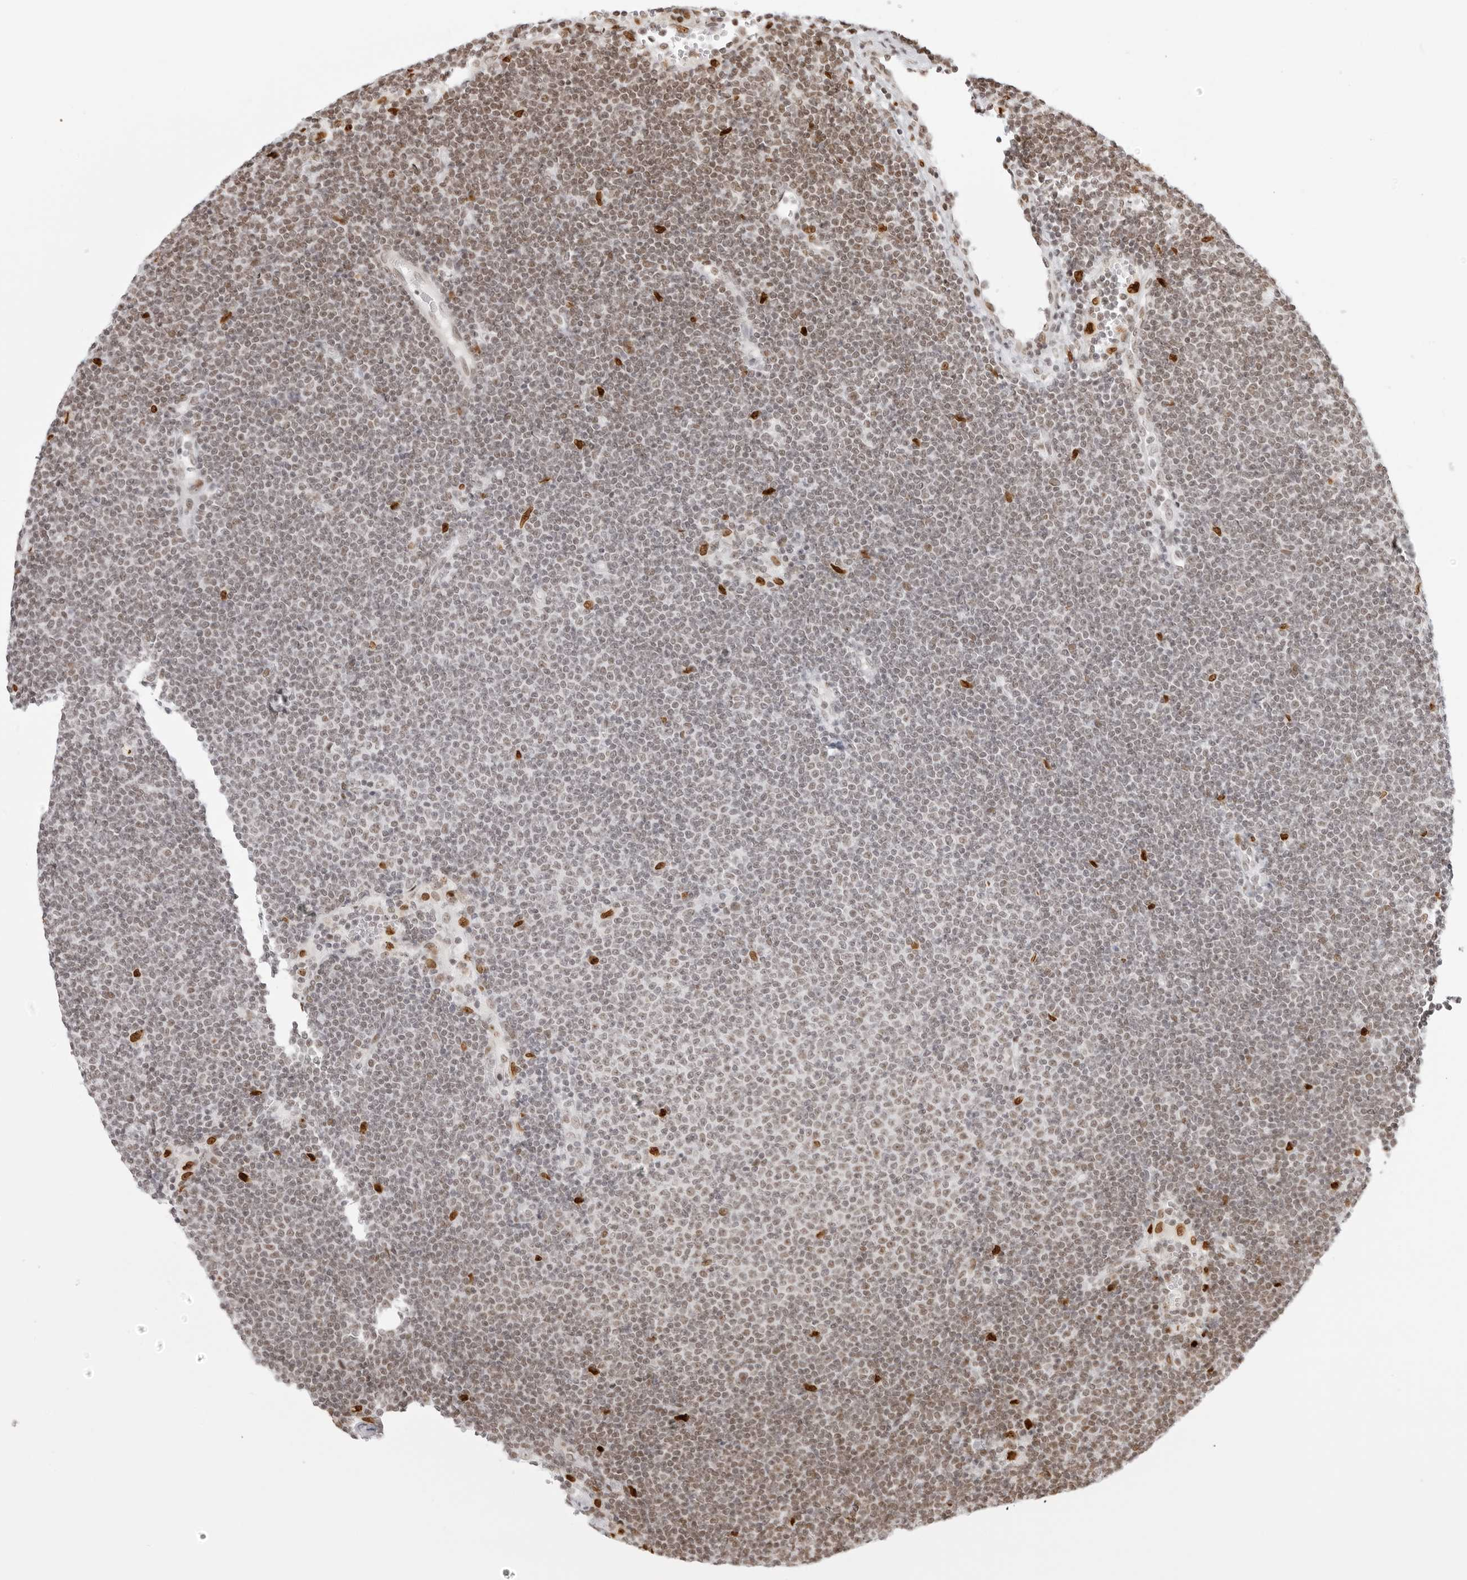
{"staining": {"intensity": "weak", "quantity": "<25%", "location": "nuclear"}, "tissue": "lymphoma", "cell_type": "Tumor cells", "image_type": "cancer", "snomed": [{"axis": "morphology", "description": "Malignant lymphoma, non-Hodgkin's type, Low grade"}, {"axis": "topography", "description": "Lymph node"}], "caption": "Immunohistochemistry micrograph of human malignant lymphoma, non-Hodgkin's type (low-grade) stained for a protein (brown), which shows no positivity in tumor cells. (DAB immunohistochemistry (IHC) with hematoxylin counter stain).", "gene": "RCC1", "patient": {"sex": "female", "age": 53}}